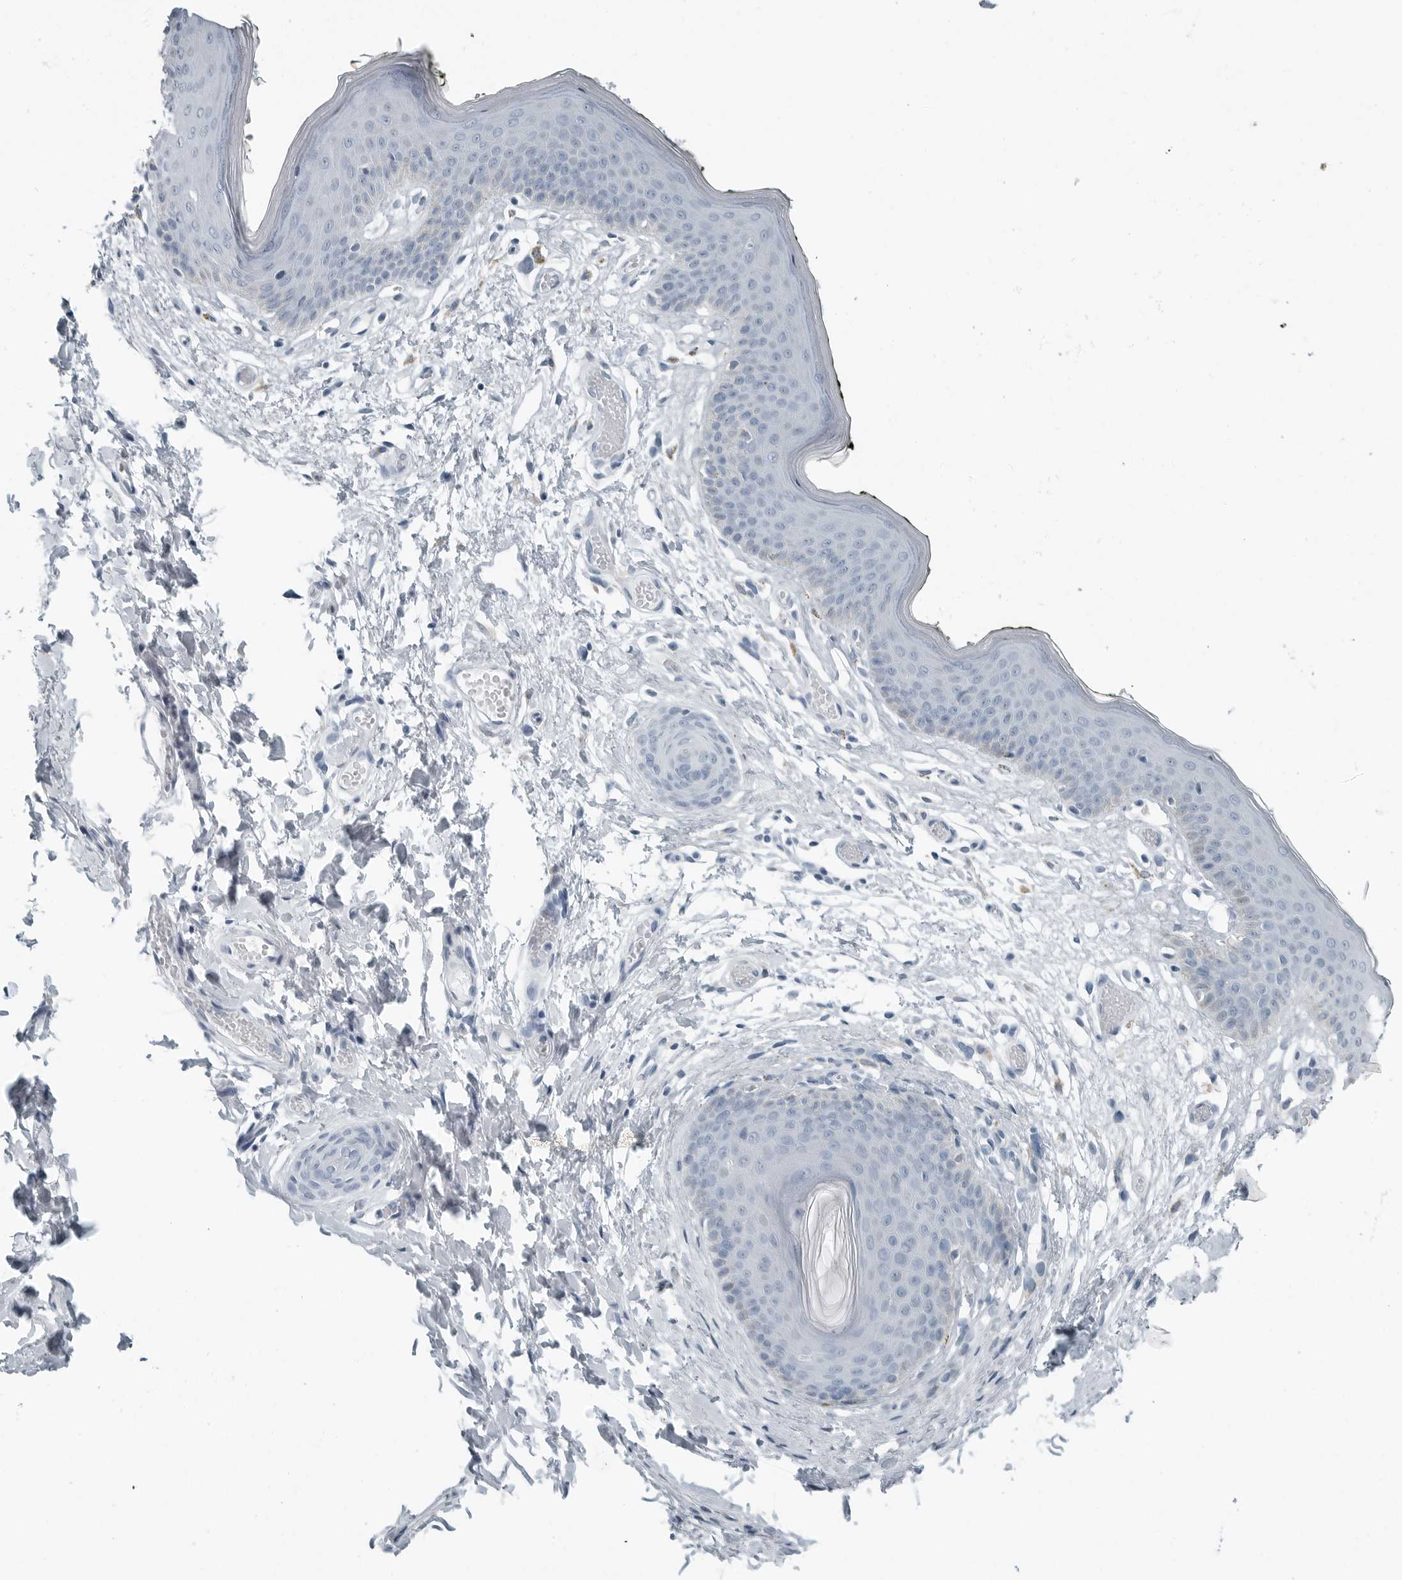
{"staining": {"intensity": "negative", "quantity": "none", "location": "none"}, "tissue": "skin", "cell_type": "Epidermal cells", "image_type": "normal", "snomed": [{"axis": "morphology", "description": "Normal tissue, NOS"}, {"axis": "morphology", "description": "Inflammation, NOS"}, {"axis": "topography", "description": "Vulva"}], "caption": "Immunohistochemical staining of normal skin displays no significant expression in epidermal cells.", "gene": "ZPBP2", "patient": {"sex": "female", "age": 84}}